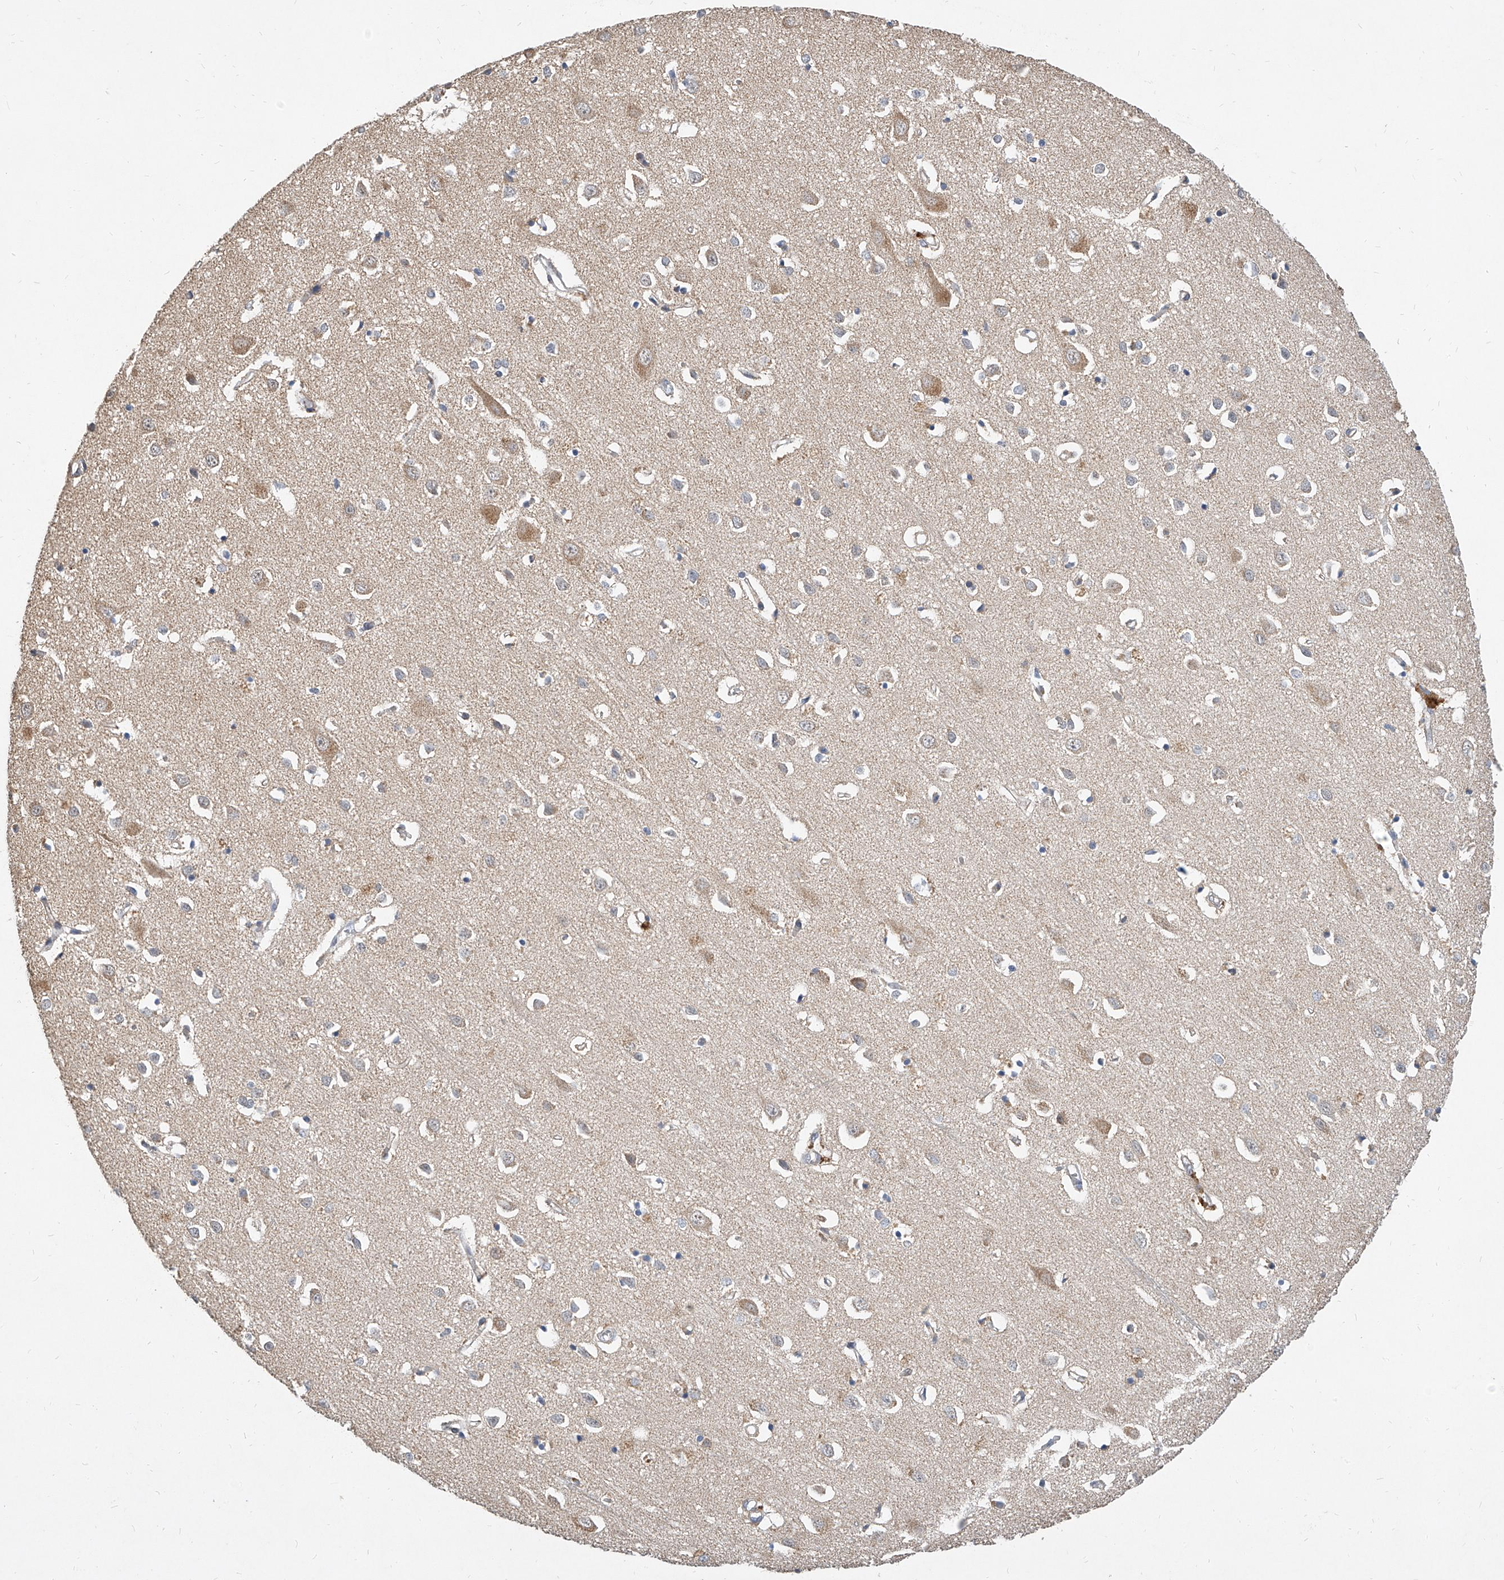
{"staining": {"intensity": "negative", "quantity": "none", "location": "none"}, "tissue": "cerebral cortex", "cell_type": "Endothelial cells", "image_type": "normal", "snomed": [{"axis": "morphology", "description": "Normal tissue, NOS"}, {"axis": "topography", "description": "Cerebral cortex"}], "caption": "Human cerebral cortex stained for a protein using IHC shows no positivity in endothelial cells.", "gene": "MFSD4B", "patient": {"sex": "female", "age": 64}}